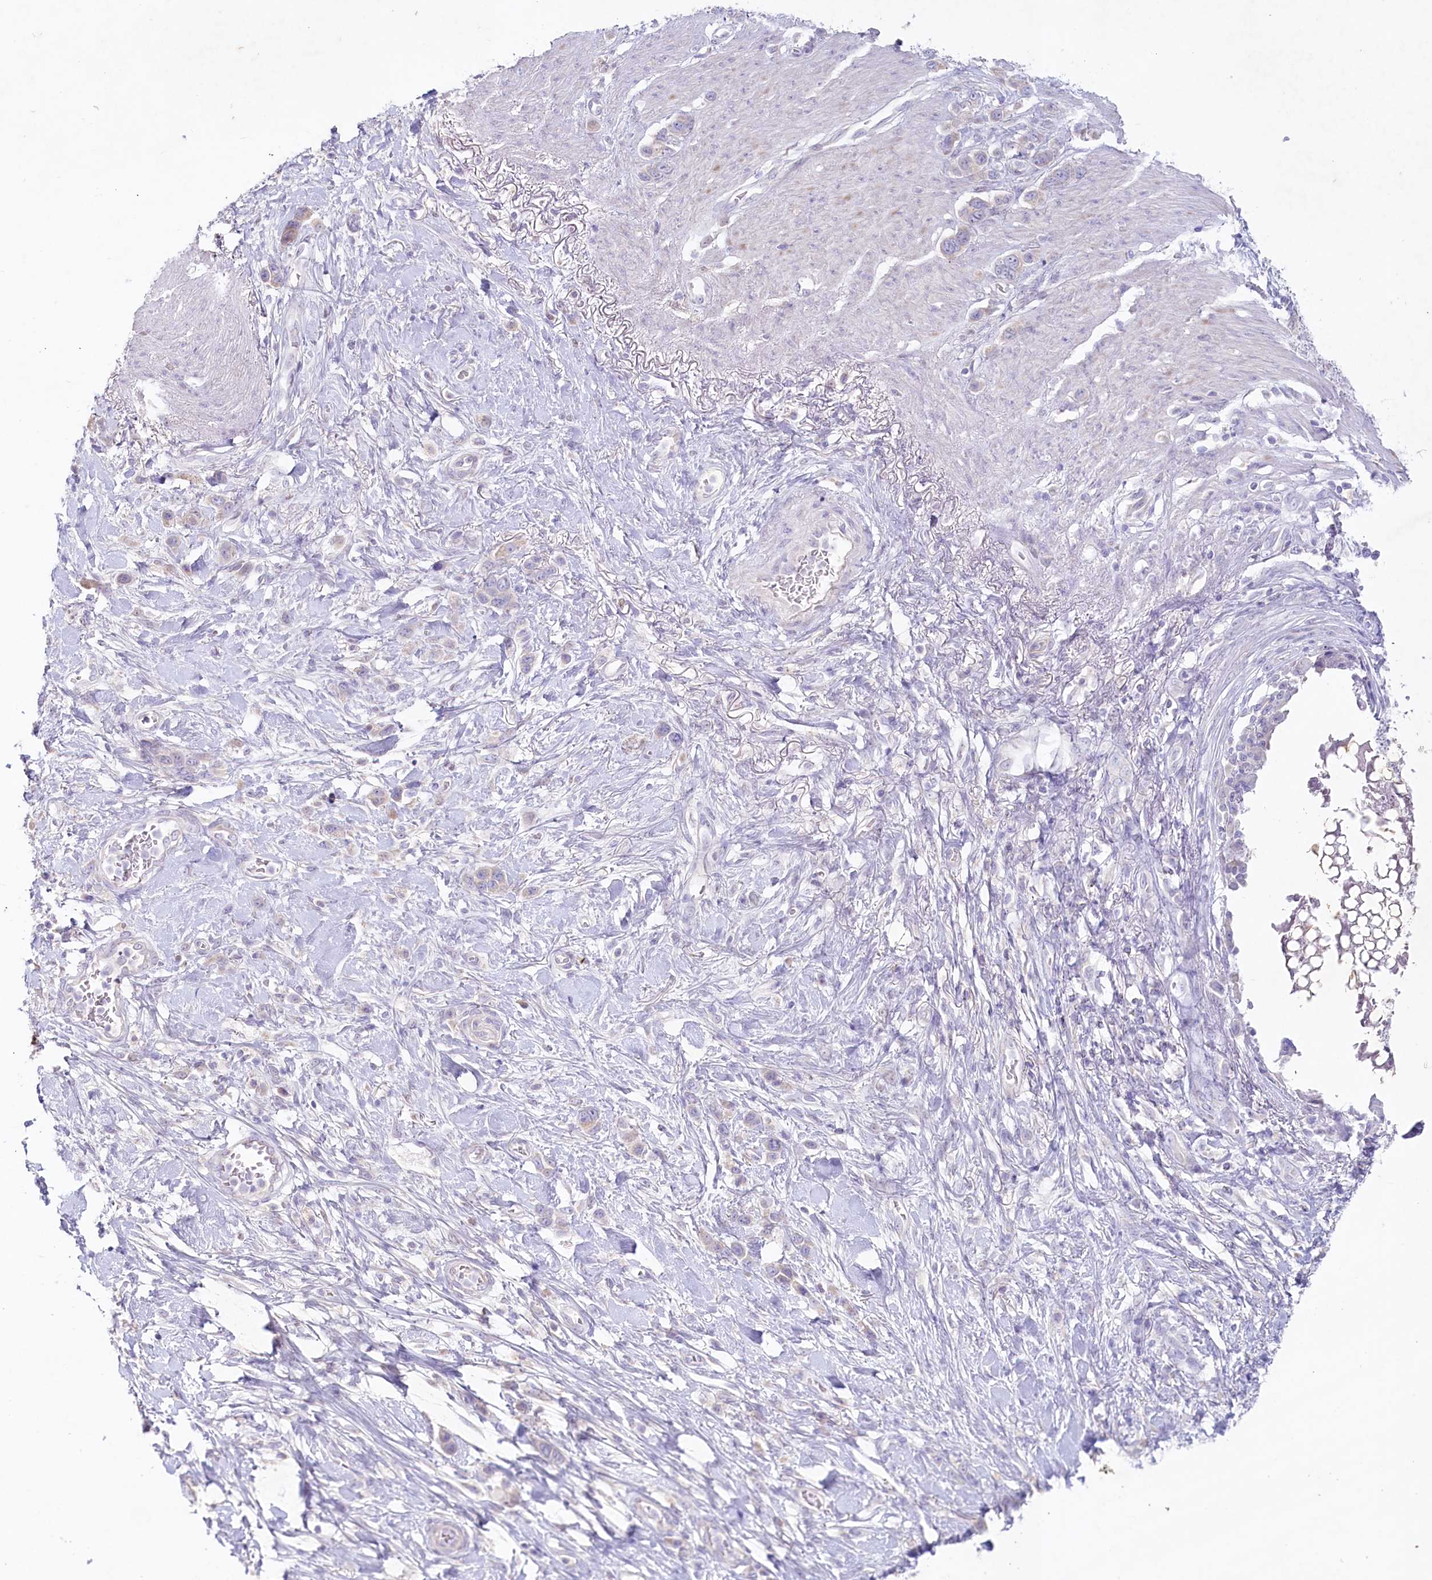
{"staining": {"intensity": "weak", "quantity": "<25%", "location": "cytoplasmic/membranous"}, "tissue": "stomach cancer", "cell_type": "Tumor cells", "image_type": "cancer", "snomed": [{"axis": "morphology", "description": "Adenocarcinoma, NOS"}, {"axis": "morphology", "description": "Adenocarcinoma, High grade"}, {"axis": "topography", "description": "Stomach, upper"}, {"axis": "topography", "description": "Stomach, lower"}], "caption": "Immunohistochemical staining of stomach cancer demonstrates no significant expression in tumor cells.", "gene": "PSAPL1", "patient": {"sex": "female", "age": 65}}